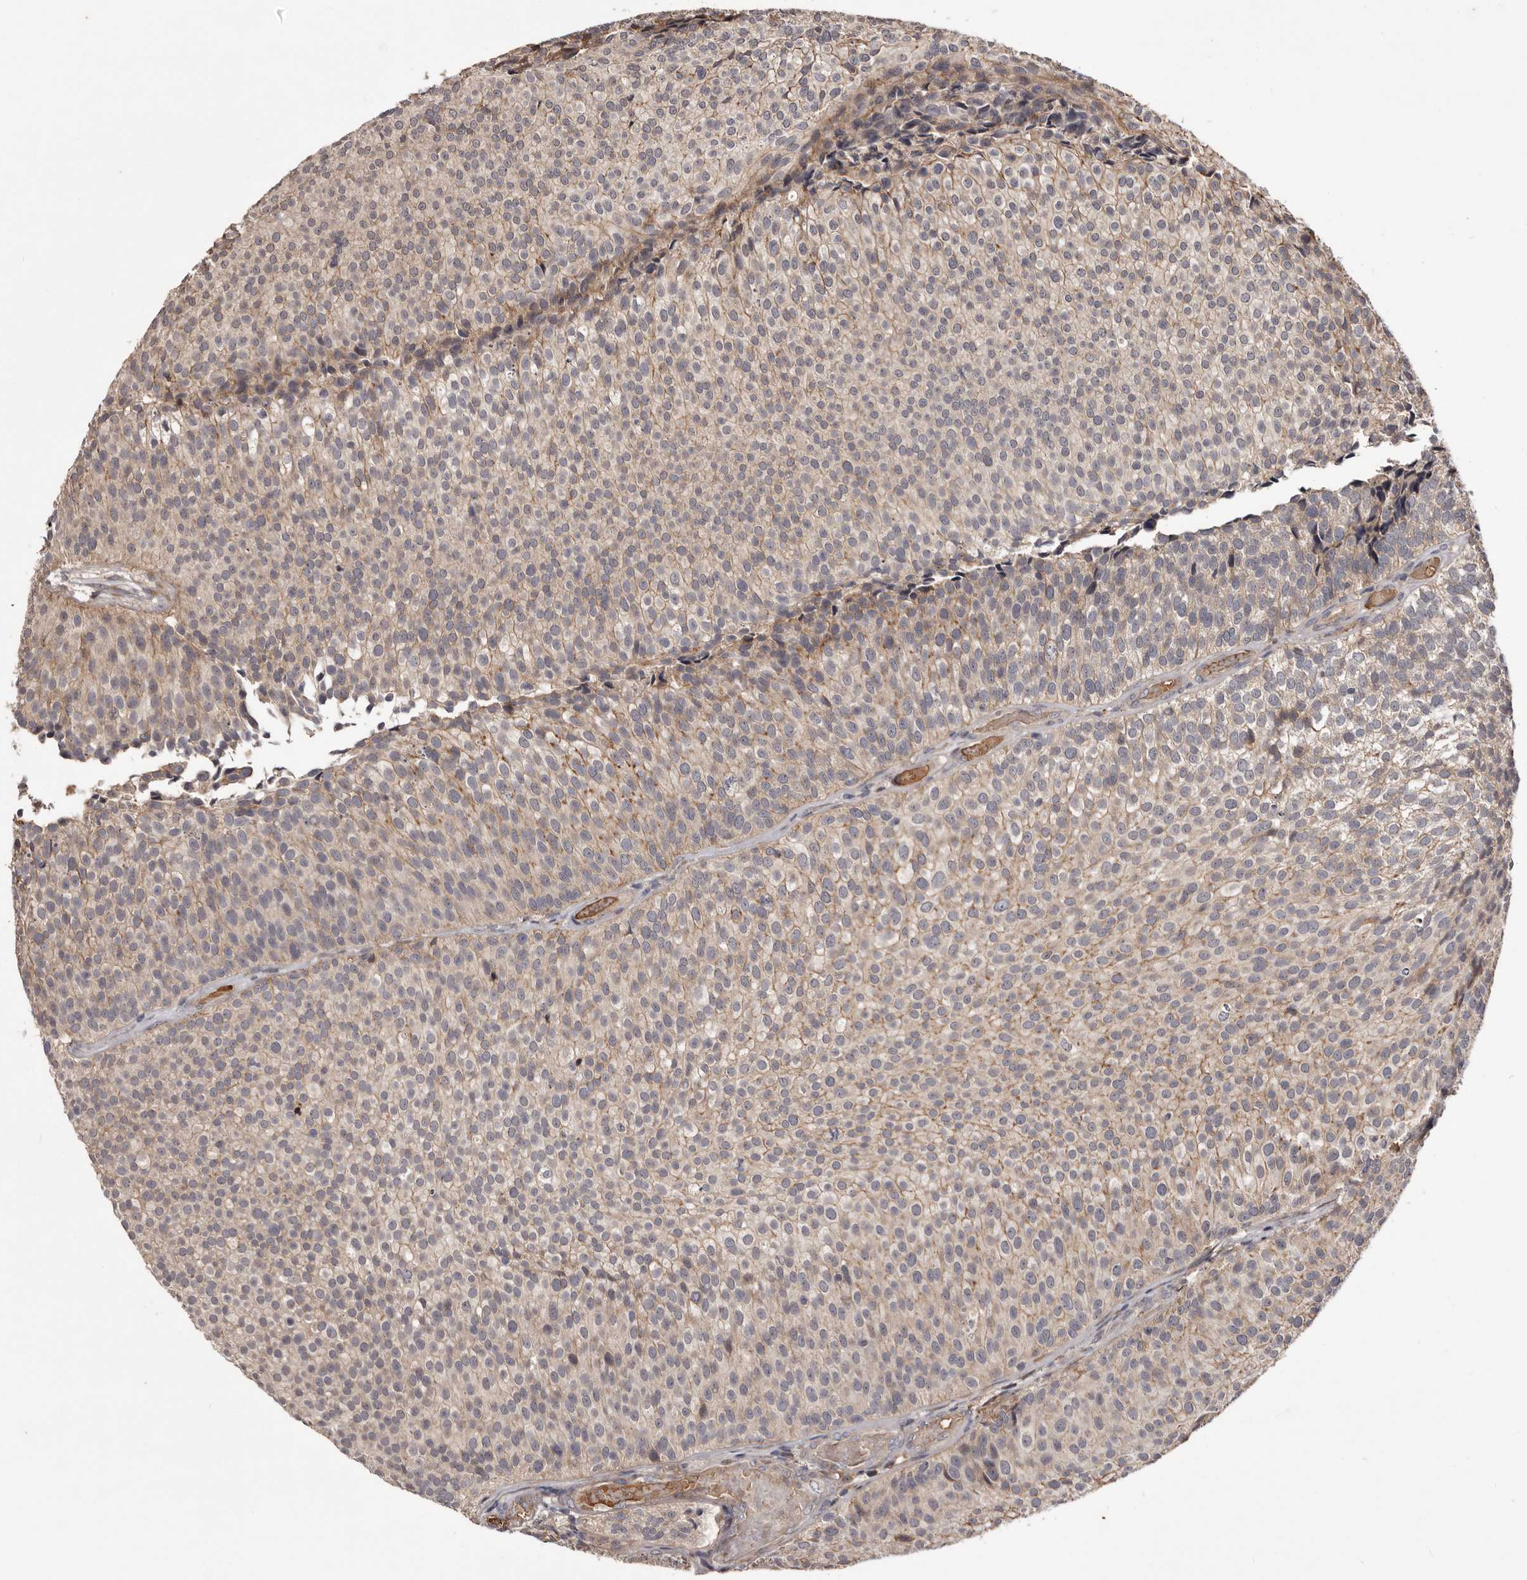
{"staining": {"intensity": "weak", "quantity": ">75%", "location": "cytoplasmic/membranous"}, "tissue": "urothelial cancer", "cell_type": "Tumor cells", "image_type": "cancer", "snomed": [{"axis": "morphology", "description": "Urothelial carcinoma, Low grade"}, {"axis": "topography", "description": "Urinary bladder"}], "caption": "Protein expression analysis of low-grade urothelial carcinoma displays weak cytoplasmic/membranous staining in approximately >75% of tumor cells.", "gene": "CYP1B1", "patient": {"sex": "male", "age": 86}}